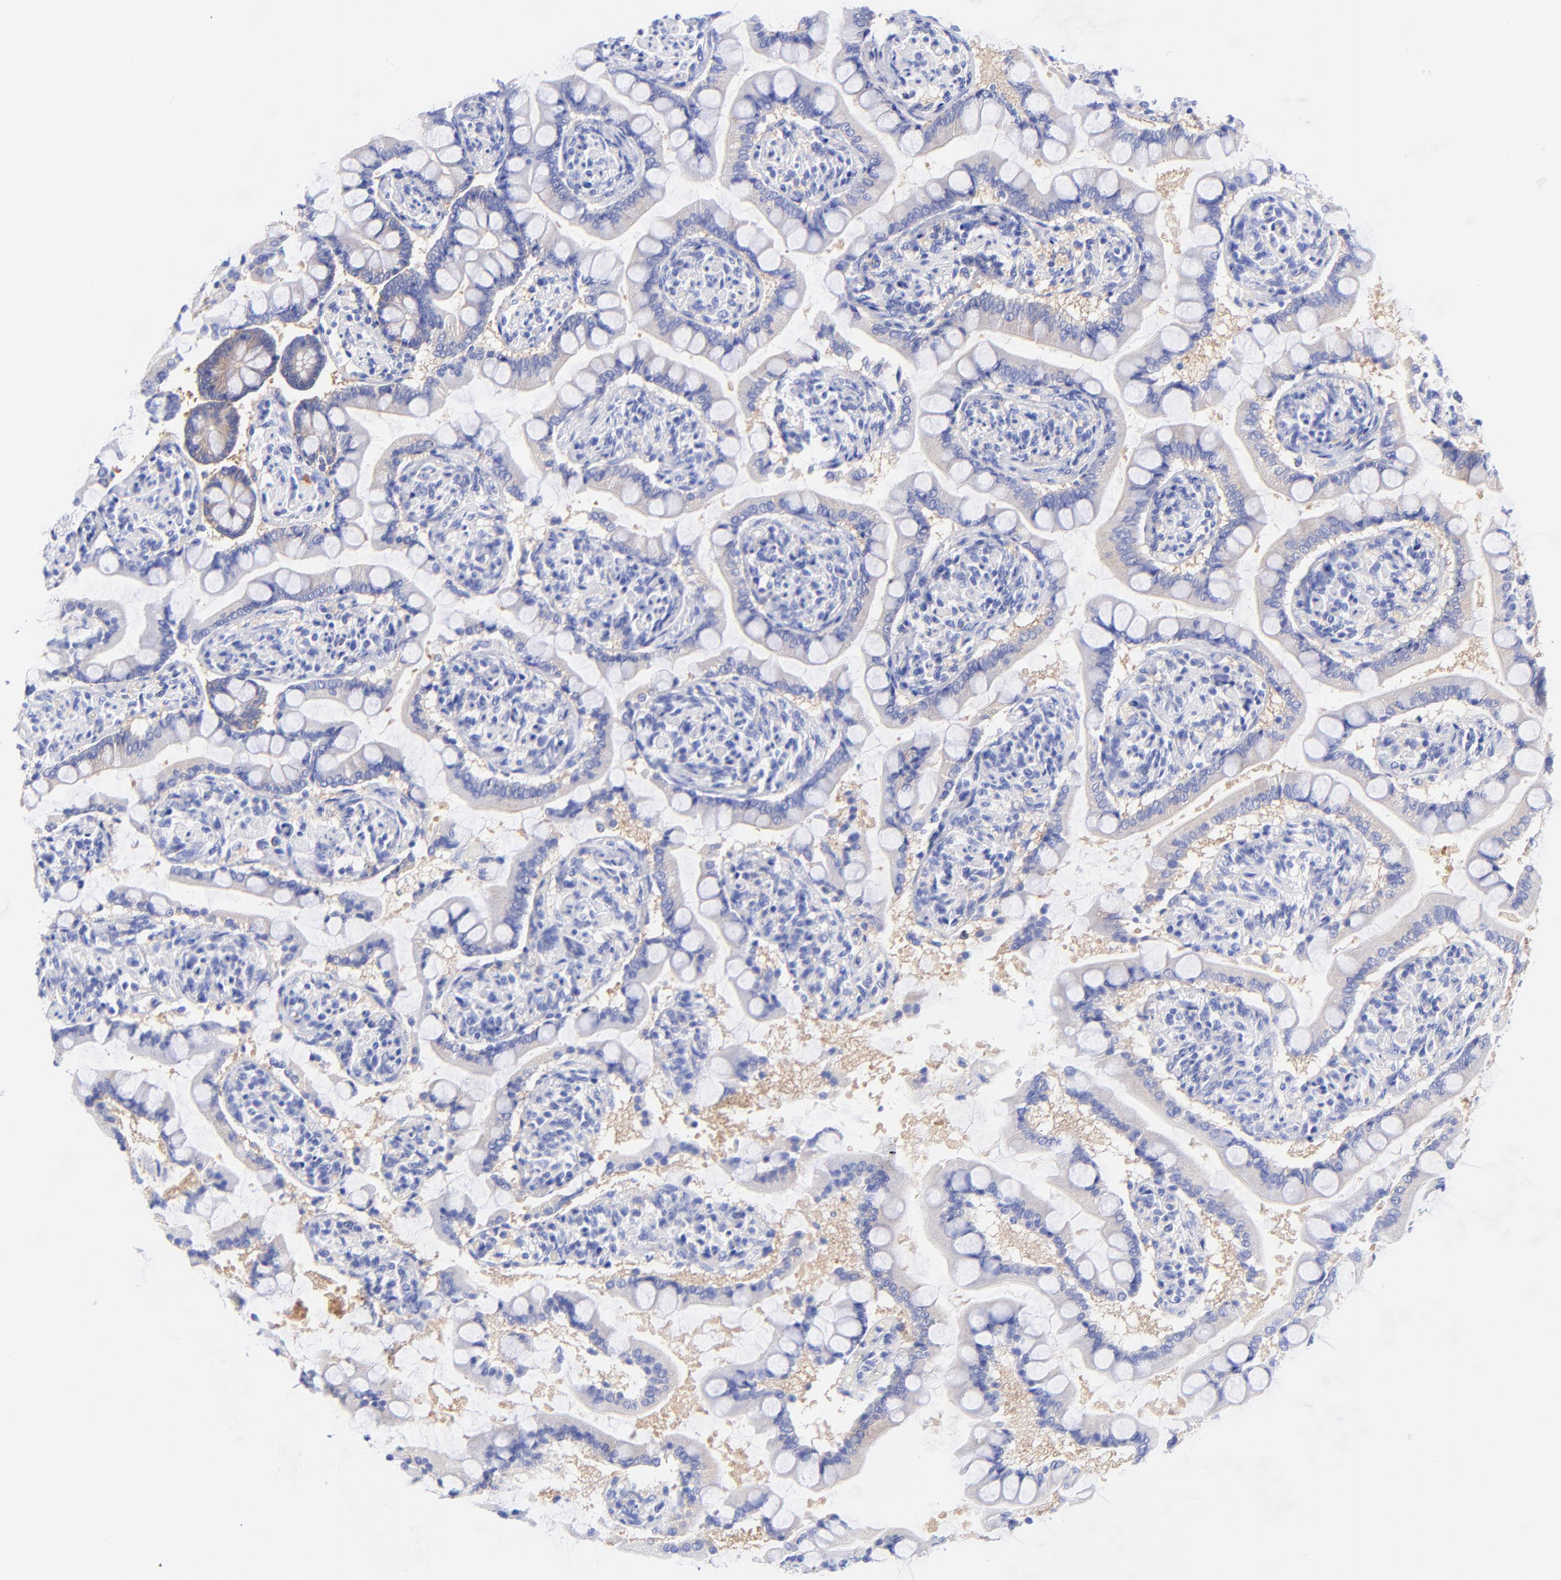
{"staining": {"intensity": "moderate", "quantity": "25%-75%", "location": "cytoplasmic/membranous"}, "tissue": "small intestine", "cell_type": "Glandular cells", "image_type": "normal", "snomed": [{"axis": "morphology", "description": "Normal tissue, NOS"}, {"axis": "topography", "description": "Small intestine"}], "caption": "This micrograph demonstrates IHC staining of unremarkable small intestine, with medium moderate cytoplasmic/membranous expression in about 25%-75% of glandular cells.", "gene": "GPHN", "patient": {"sex": "male", "age": 41}}